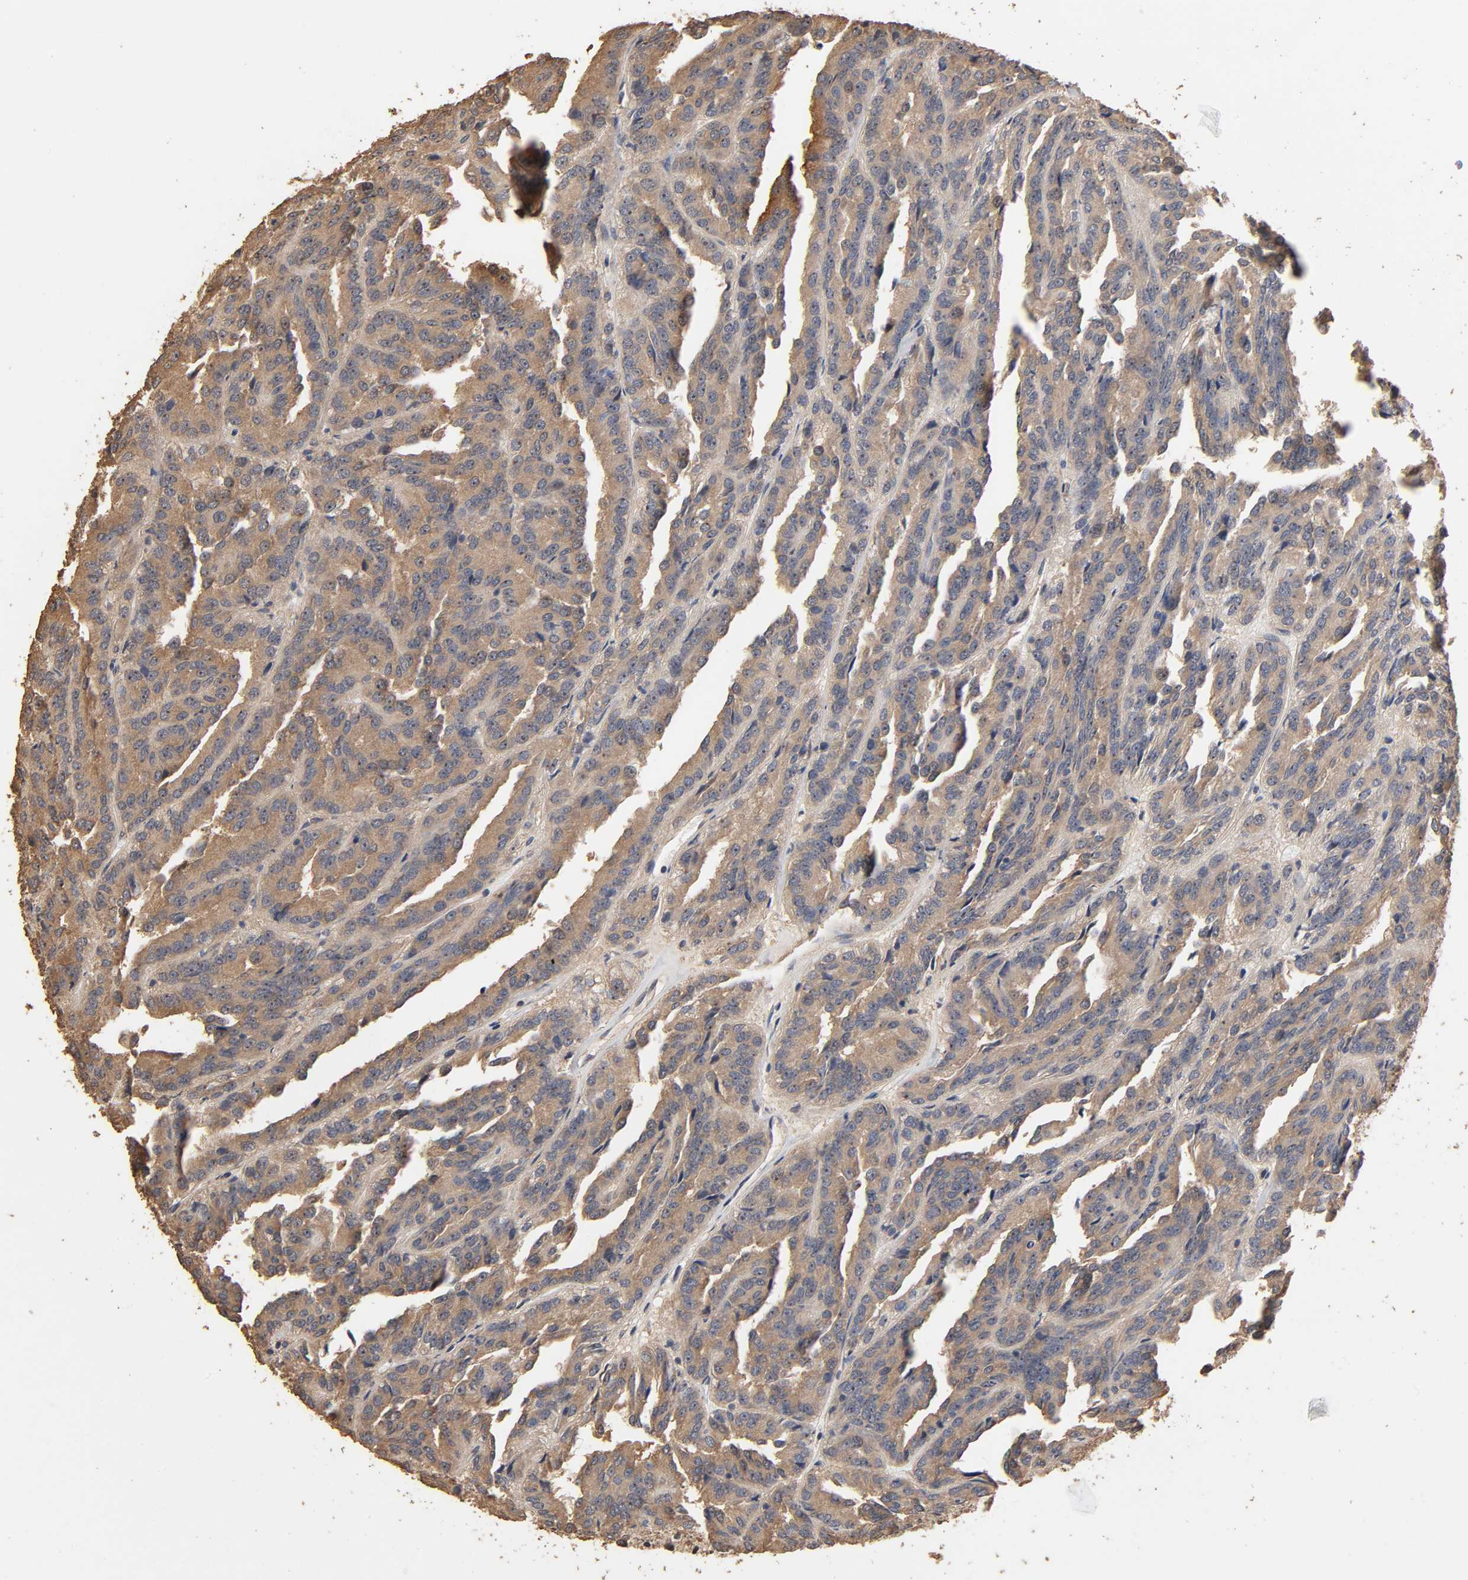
{"staining": {"intensity": "moderate", "quantity": ">75%", "location": "cytoplasmic/membranous"}, "tissue": "renal cancer", "cell_type": "Tumor cells", "image_type": "cancer", "snomed": [{"axis": "morphology", "description": "Adenocarcinoma, NOS"}, {"axis": "topography", "description": "Kidney"}], "caption": "Moderate cytoplasmic/membranous positivity for a protein is identified in approximately >75% of tumor cells of renal cancer (adenocarcinoma) using immunohistochemistry.", "gene": "ARHGEF7", "patient": {"sex": "male", "age": 46}}